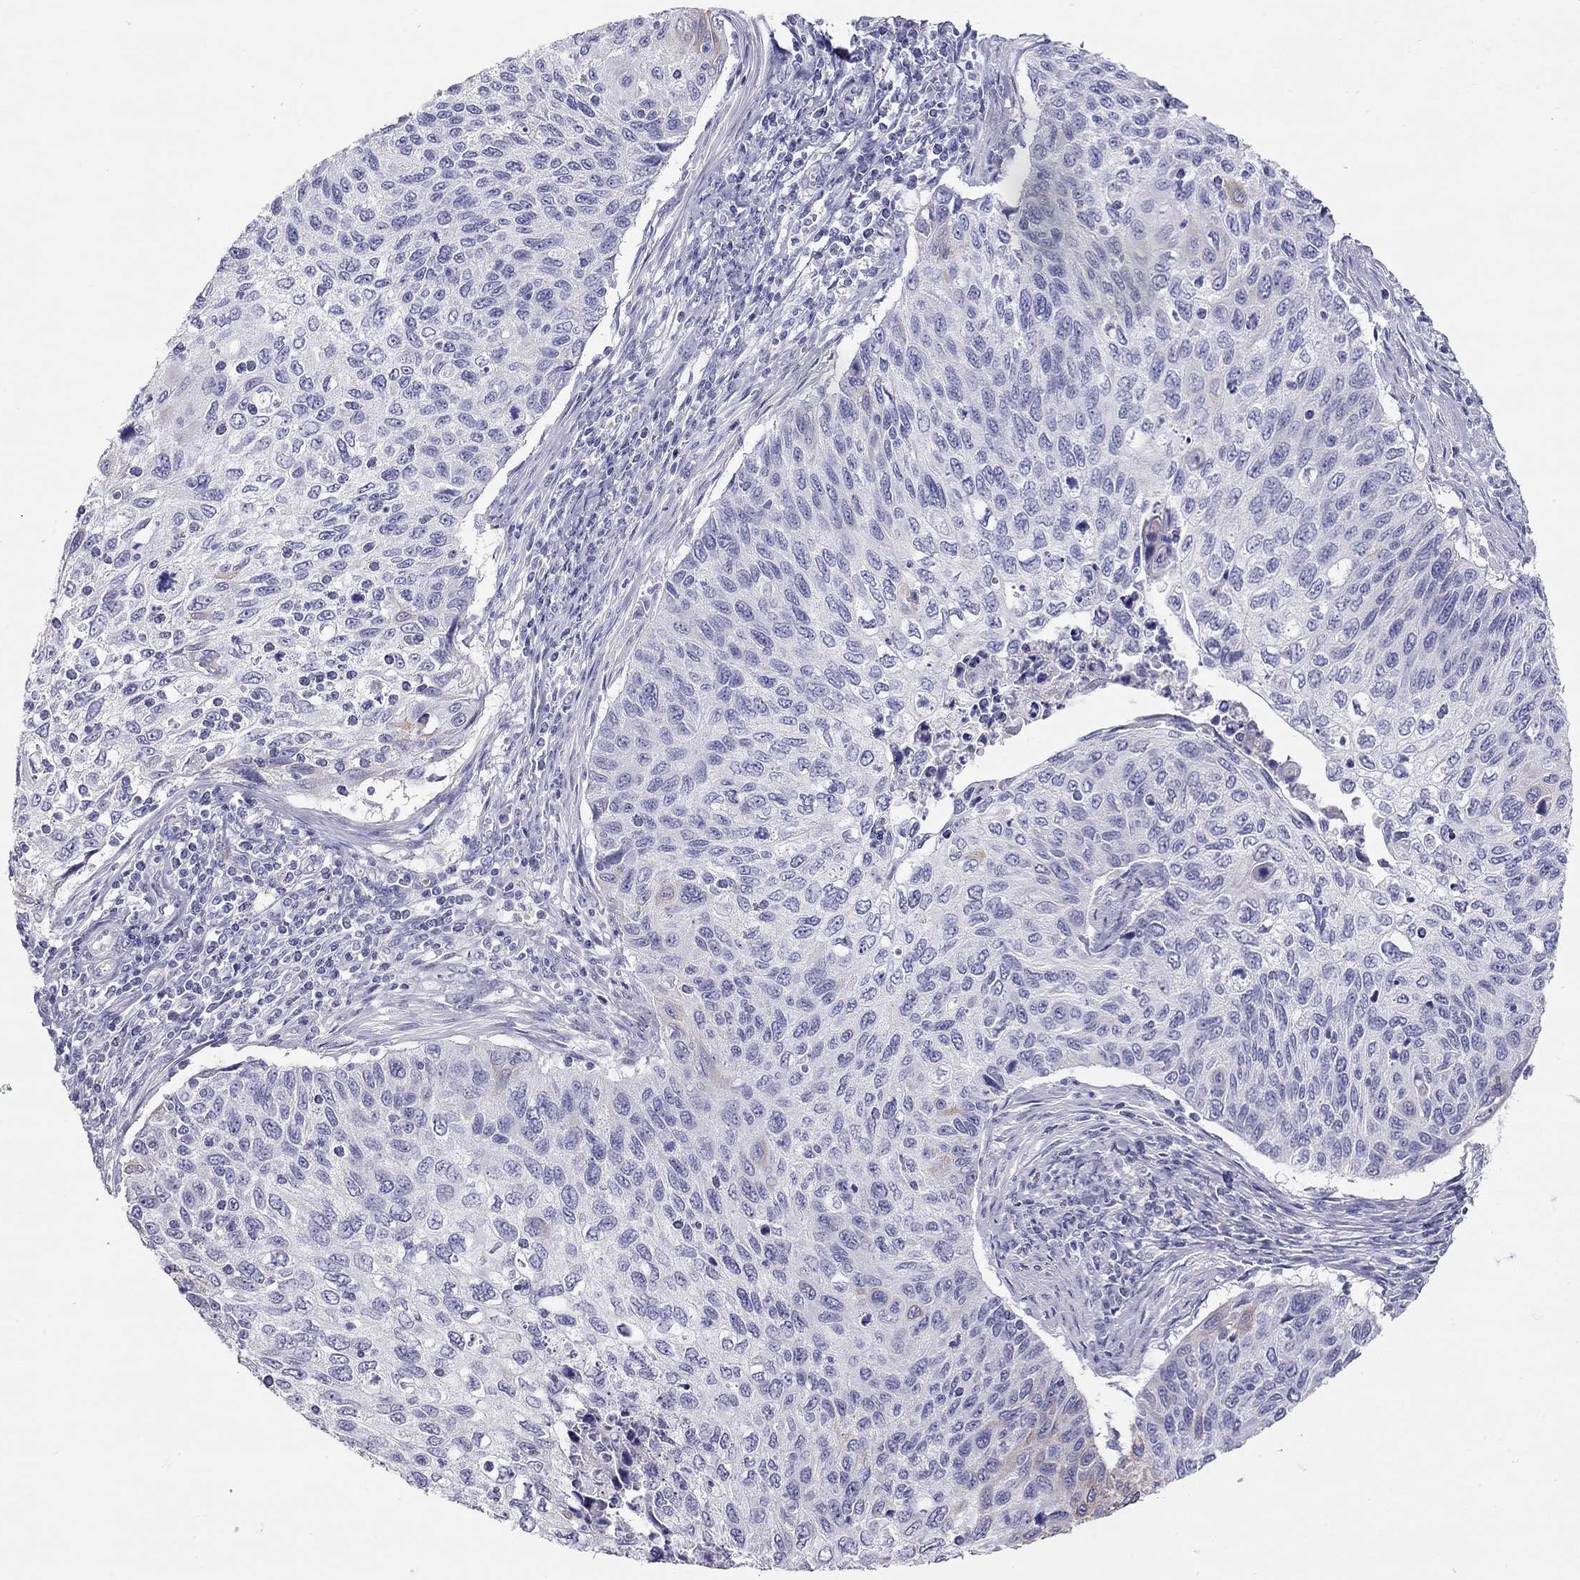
{"staining": {"intensity": "negative", "quantity": "none", "location": "none"}, "tissue": "cervical cancer", "cell_type": "Tumor cells", "image_type": "cancer", "snomed": [{"axis": "morphology", "description": "Squamous cell carcinoma, NOS"}, {"axis": "topography", "description": "Cervix"}], "caption": "Tumor cells show no significant protein positivity in squamous cell carcinoma (cervical).", "gene": "KCNV2", "patient": {"sex": "female", "age": 70}}